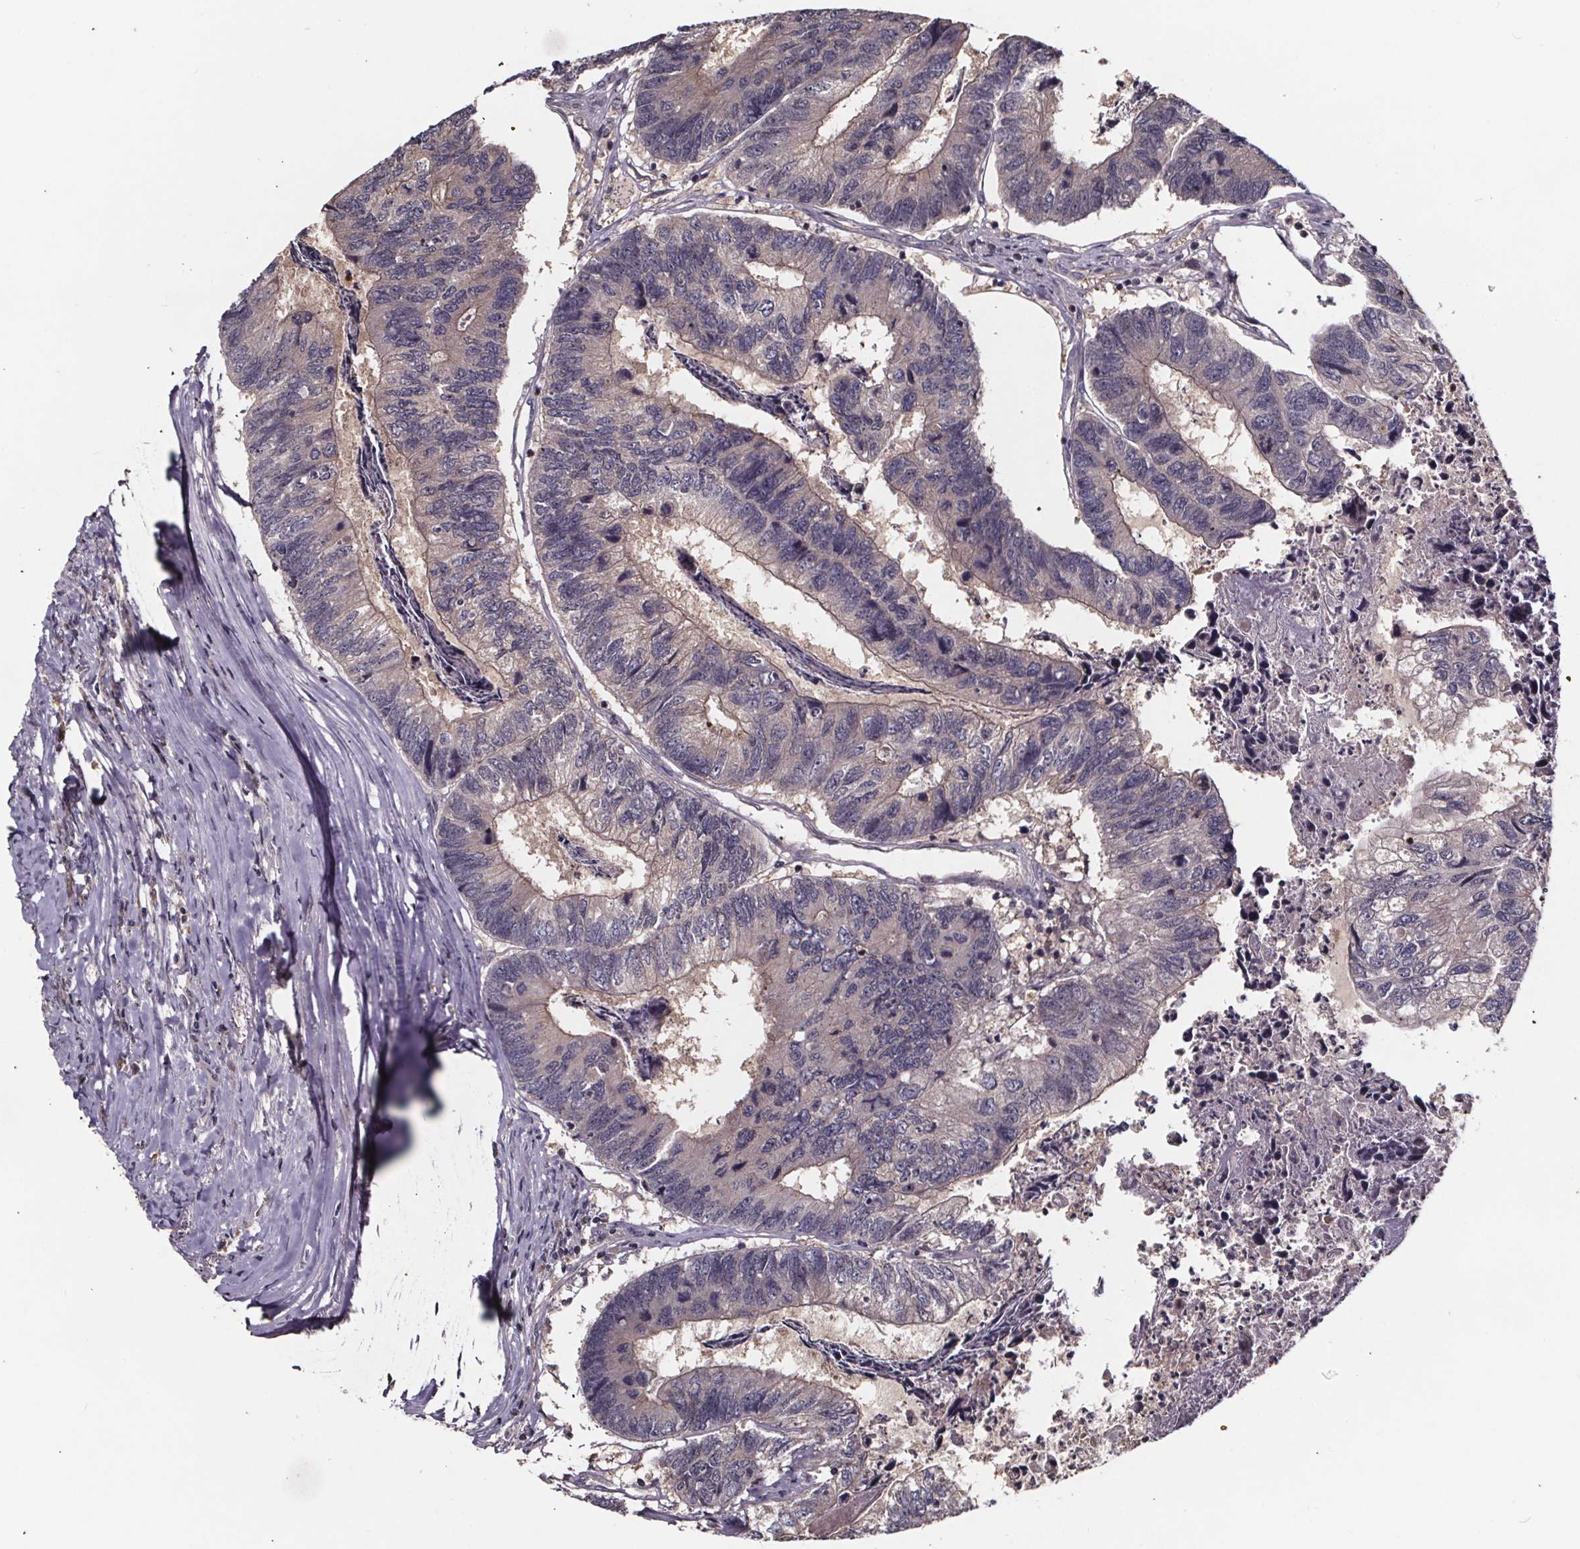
{"staining": {"intensity": "weak", "quantity": "25%-75%", "location": "cytoplasmic/membranous"}, "tissue": "colorectal cancer", "cell_type": "Tumor cells", "image_type": "cancer", "snomed": [{"axis": "morphology", "description": "Adenocarcinoma, NOS"}, {"axis": "topography", "description": "Colon"}], "caption": "IHC micrograph of neoplastic tissue: human colorectal adenocarcinoma stained using IHC demonstrates low levels of weak protein expression localized specifically in the cytoplasmic/membranous of tumor cells, appearing as a cytoplasmic/membranous brown color.", "gene": "SMIM1", "patient": {"sex": "female", "age": 67}}